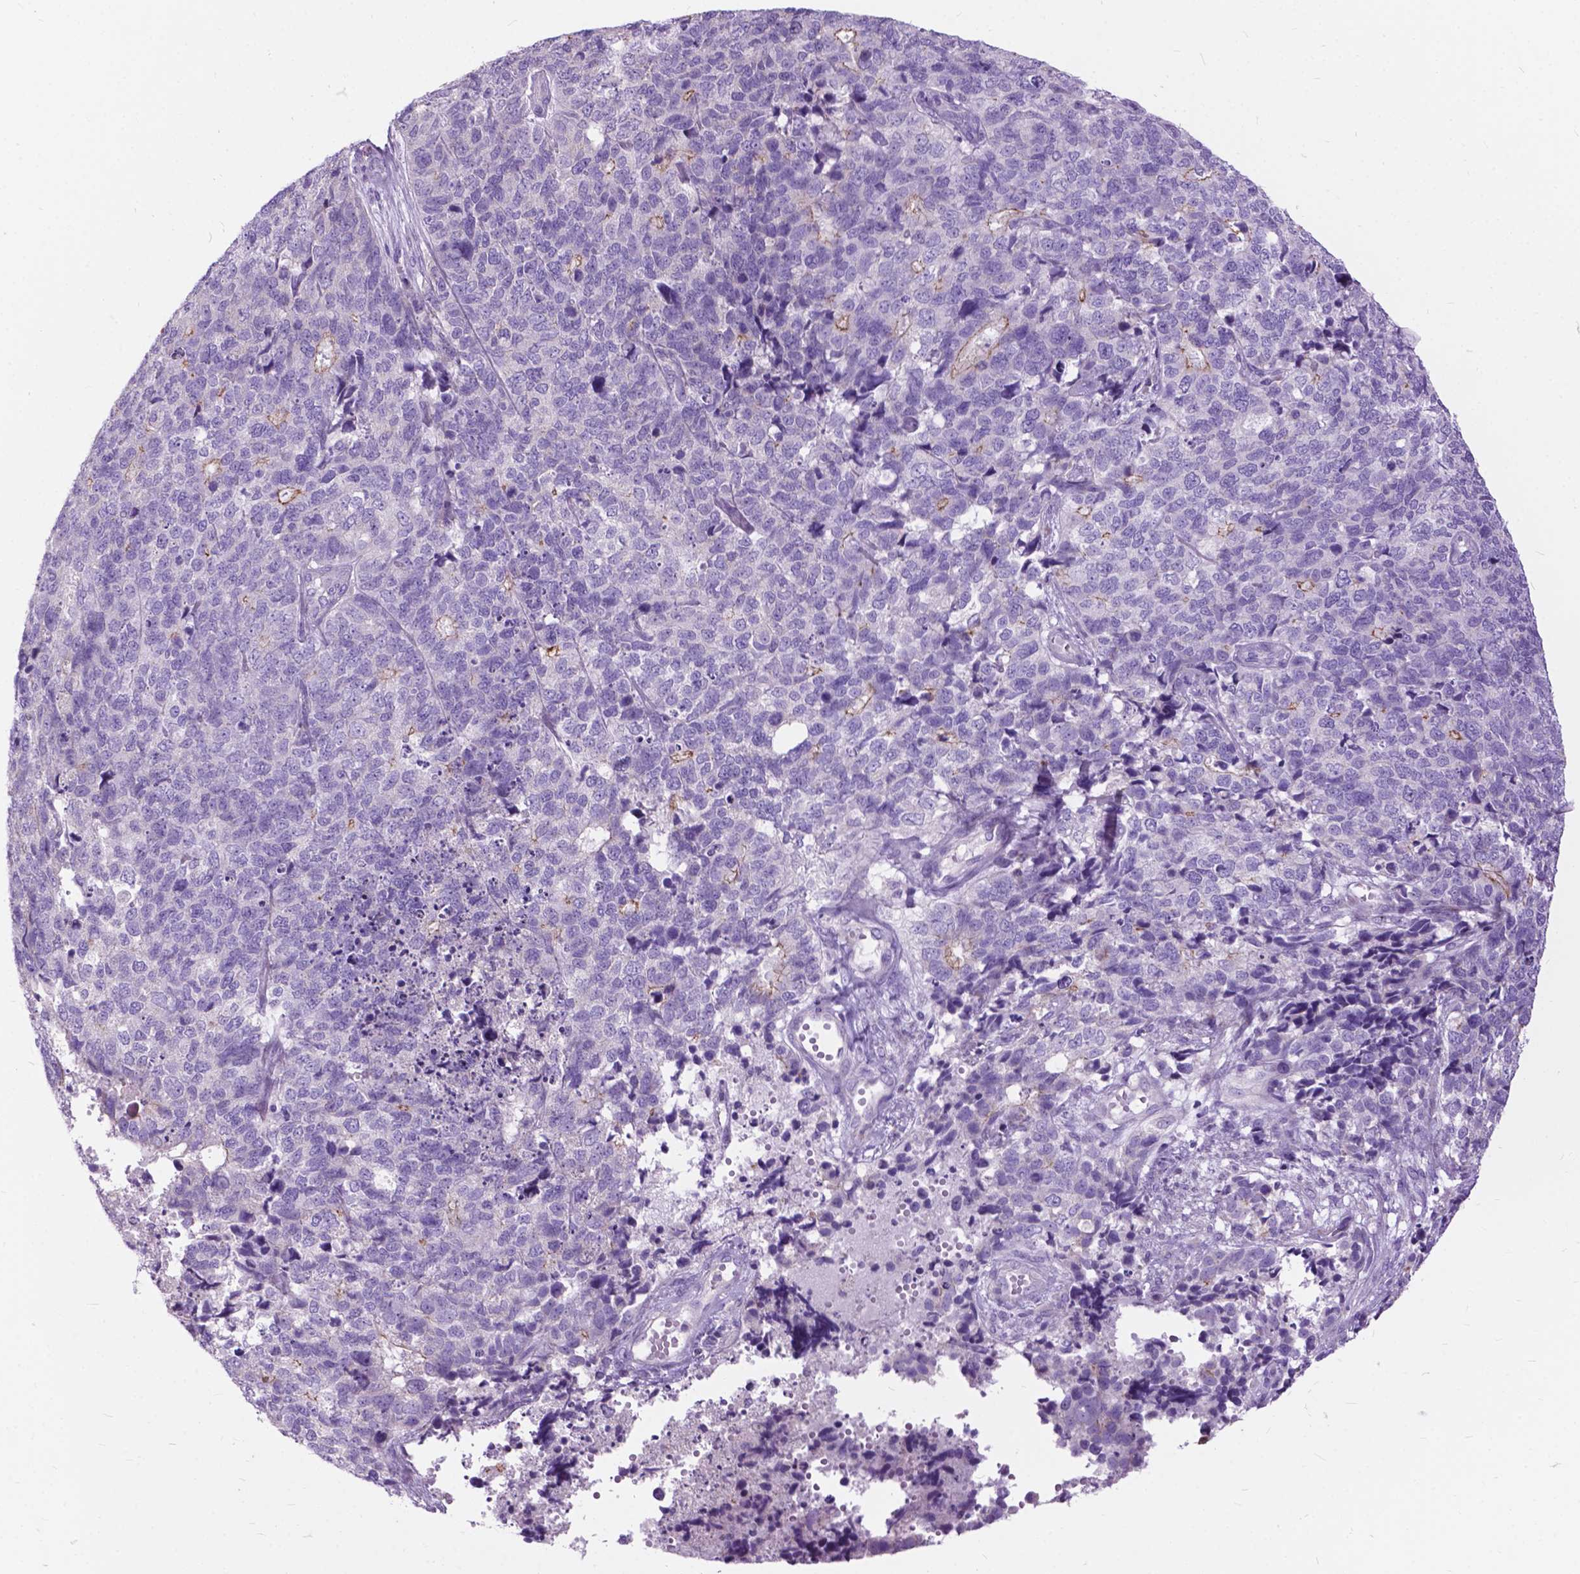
{"staining": {"intensity": "weak", "quantity": "<25%", "location": "cytoplasmic/membranous"}, "tissue": "cervical cancer", "cell_type": "Tumor cells", "image_type": "cancer", "snomed": [{"axis": "morphology", "description": "Squamous cell carcinoma, NOS"}, {"axis": "topography", "description": "Cervix"}], "caption": "Tumor cells show no significant expression in cervical cancer (squamous cell carcinoma).", "gene": "PRR35", "patient": {"sex": "female", "age": 63}}